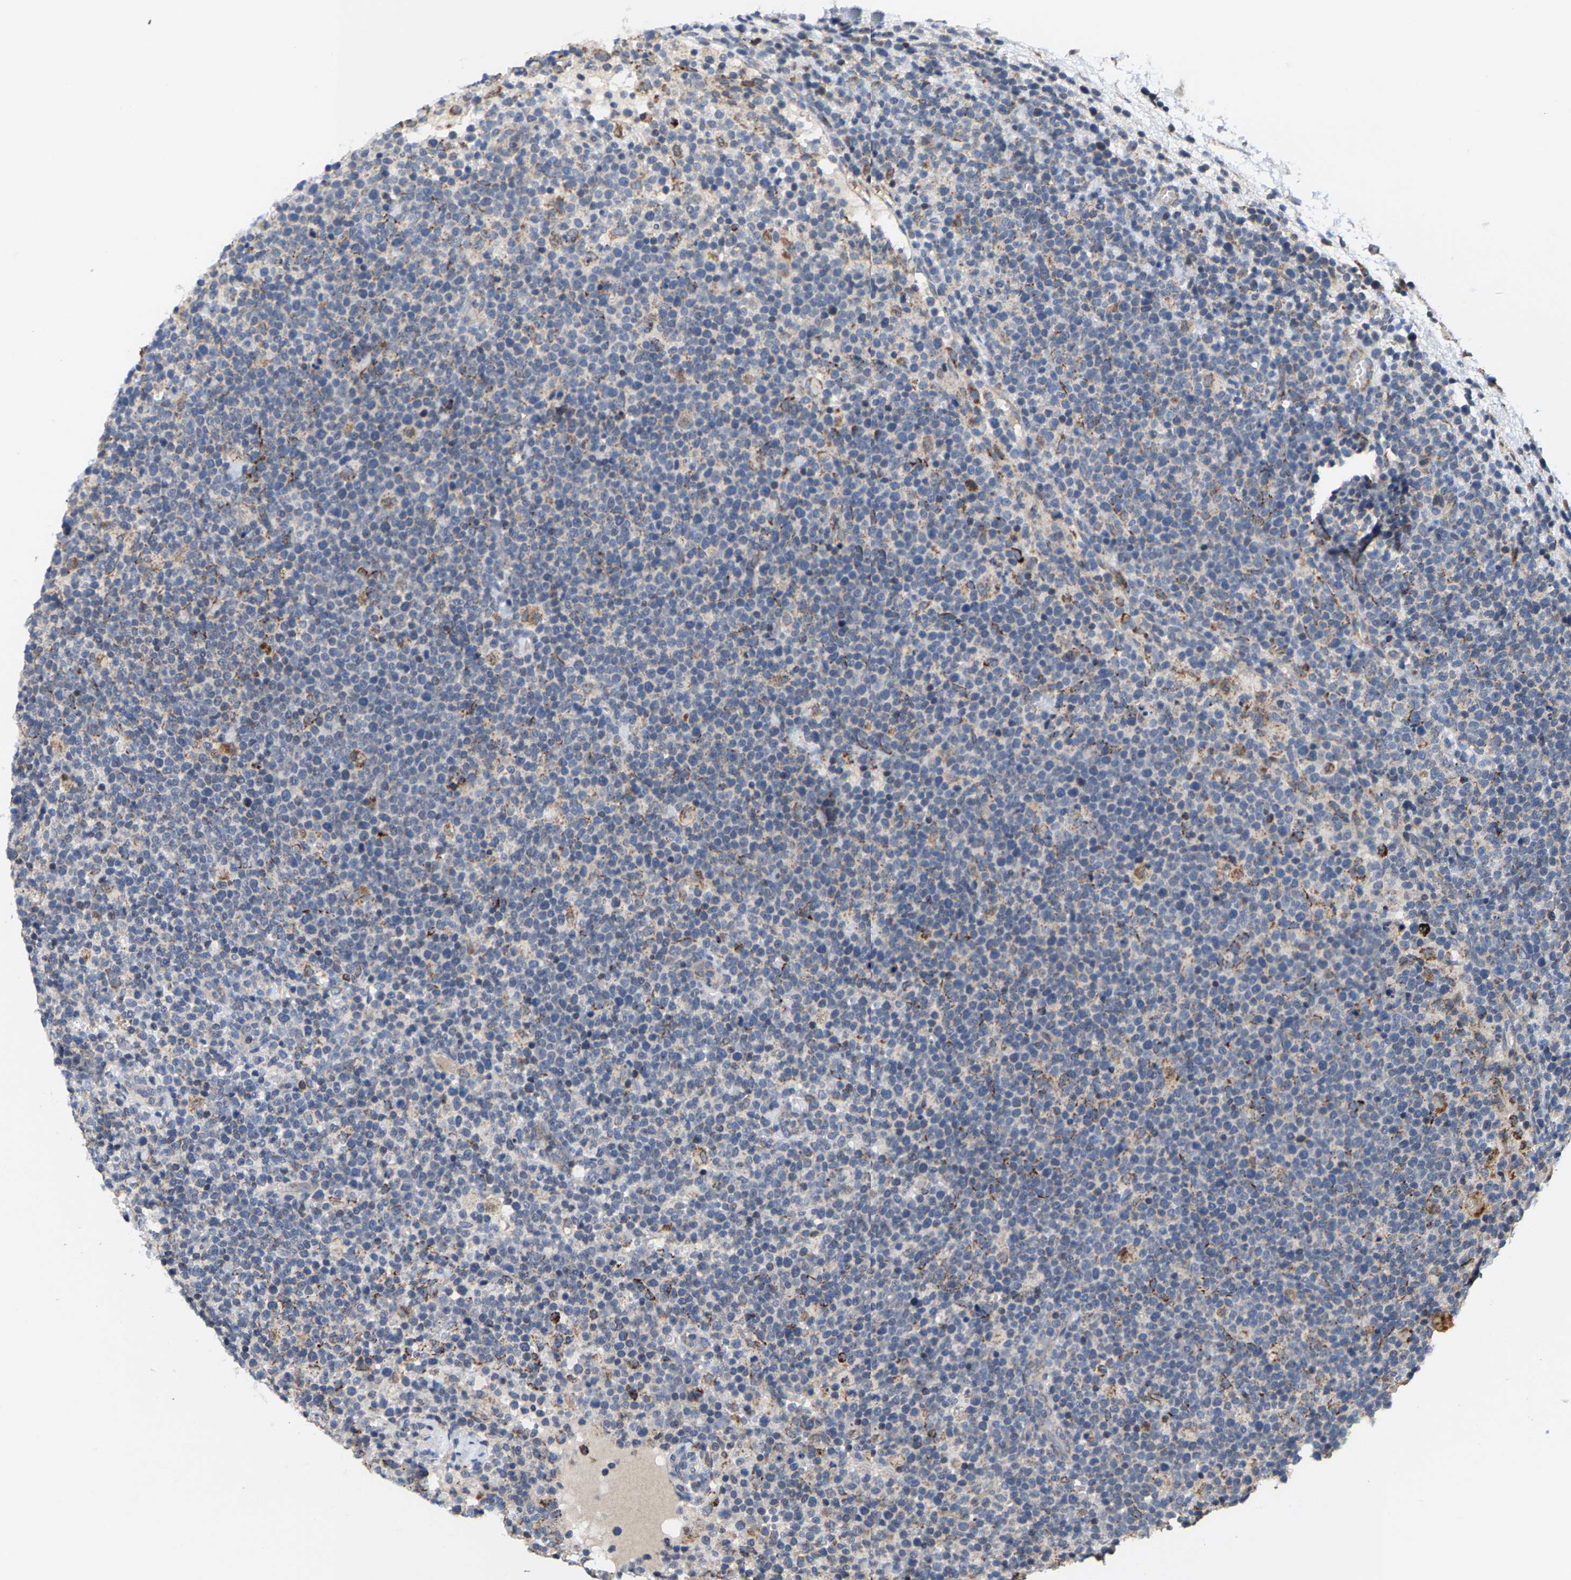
{"staining": {"intensity": "negative", "quantity": "none", "location": "none"}, "tissue": "lymphoma", "cell_type": "Tumor cells", "image_type": "cancer", "snomed": [{"axis": "morphology", "description": "Malignant lymphoma, non-Hodgkin's type, High grade"}, {"axis": "topography", "description": "Lymph node"}], "caption": "Tumor cells show no significant positivity in lymphoma.", "gene": "TDRKH", "patient": {"sex": "male", "age": 61}}